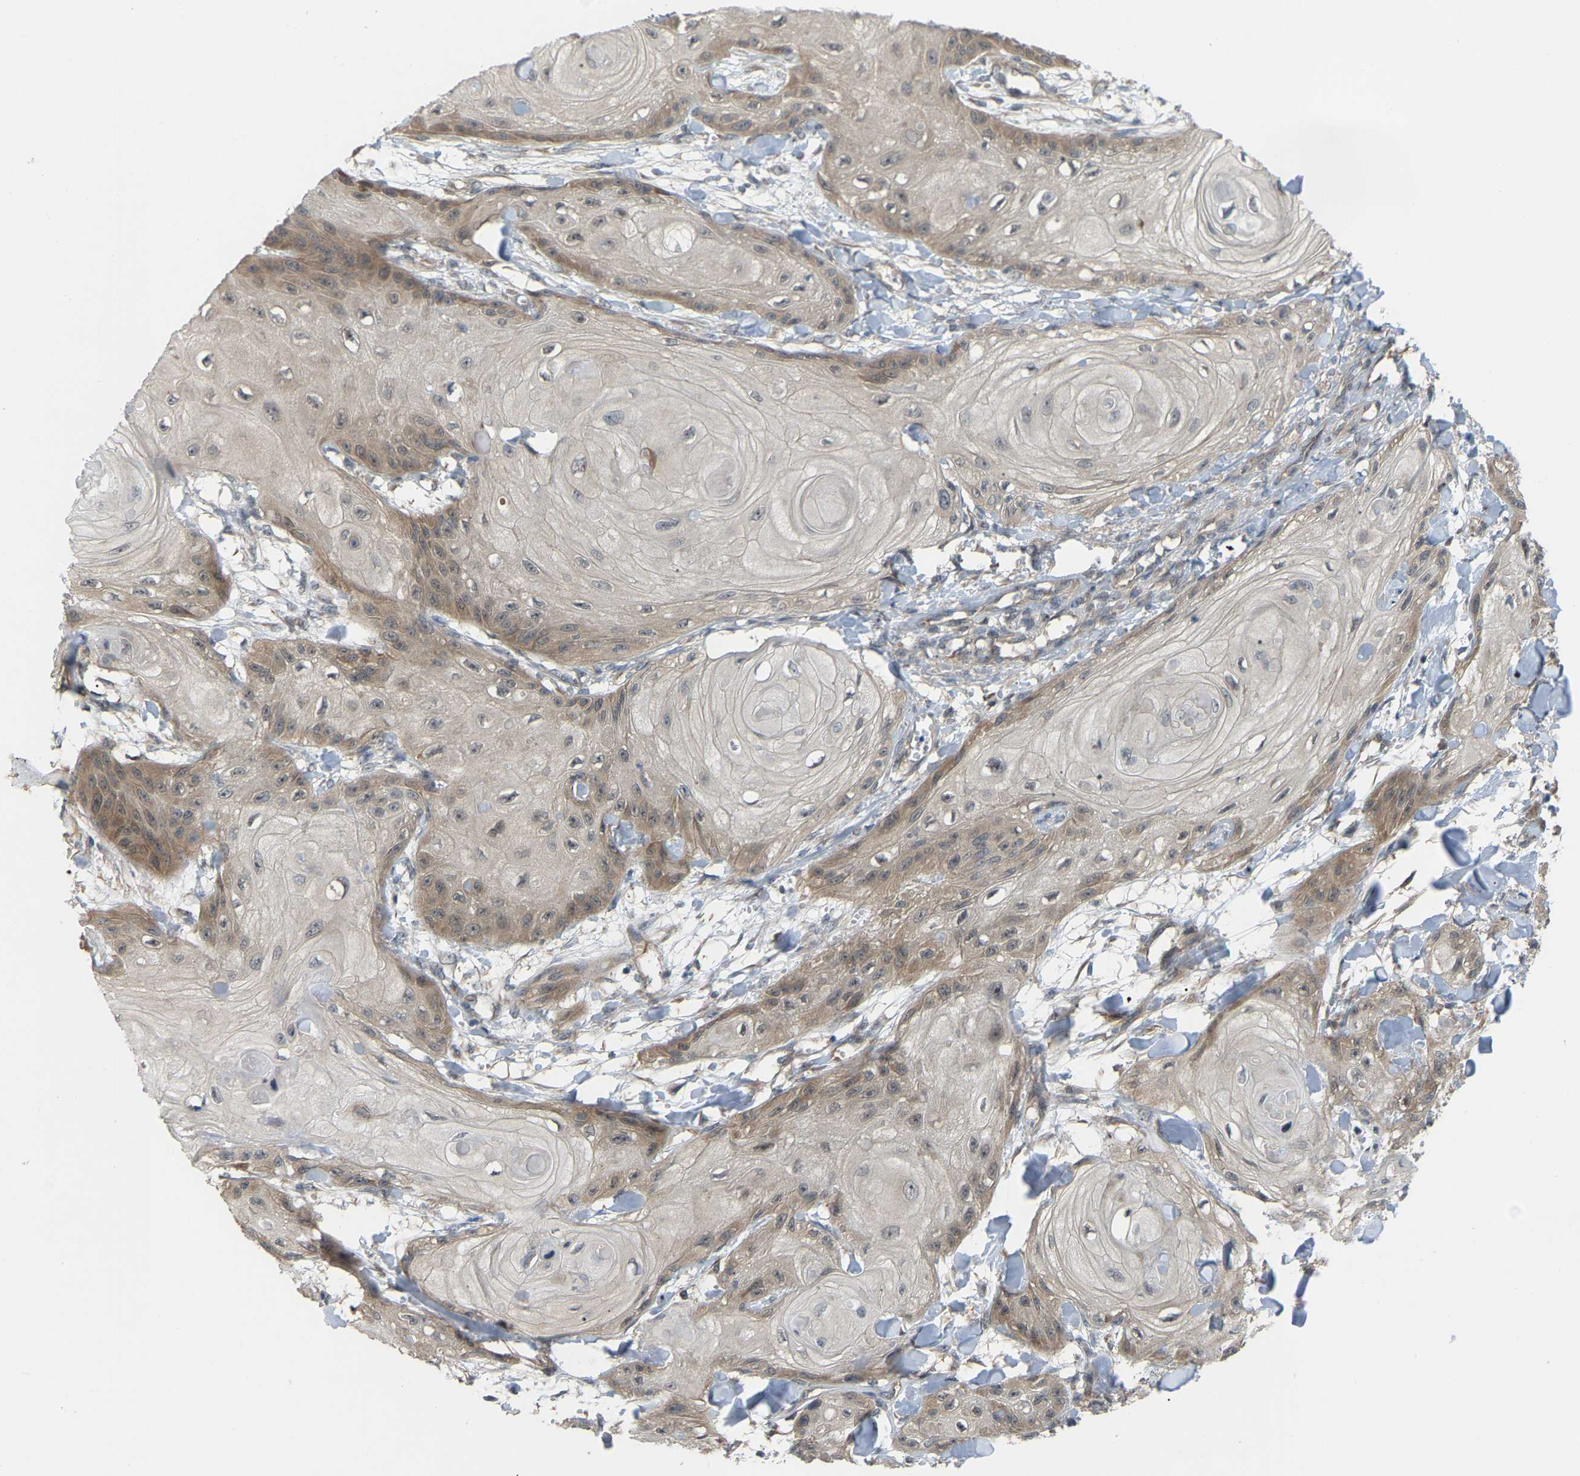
{"staining": {"intensity": "moderate", "quantity": "<25%", "location": "cytoplasmic/membranous"}, "tissue": "skin cancer", "cell_type": "Tumor cells", "image_type": "cancer", "snomed": [{"axis": "morphology", "description": "Squamous cell carcinoma, NOS"}, {"axis": "topography", "description": "Skin"}], "caption": "About <25% of tumor cells in squamous cell carcinoma (skin) demonstrate moderate cytoplasmic/membranous protein positivity as visualized by brown immunohistochemical staining.", "gene": "CROT", "patient": {"sex": "male", "age": 74}}